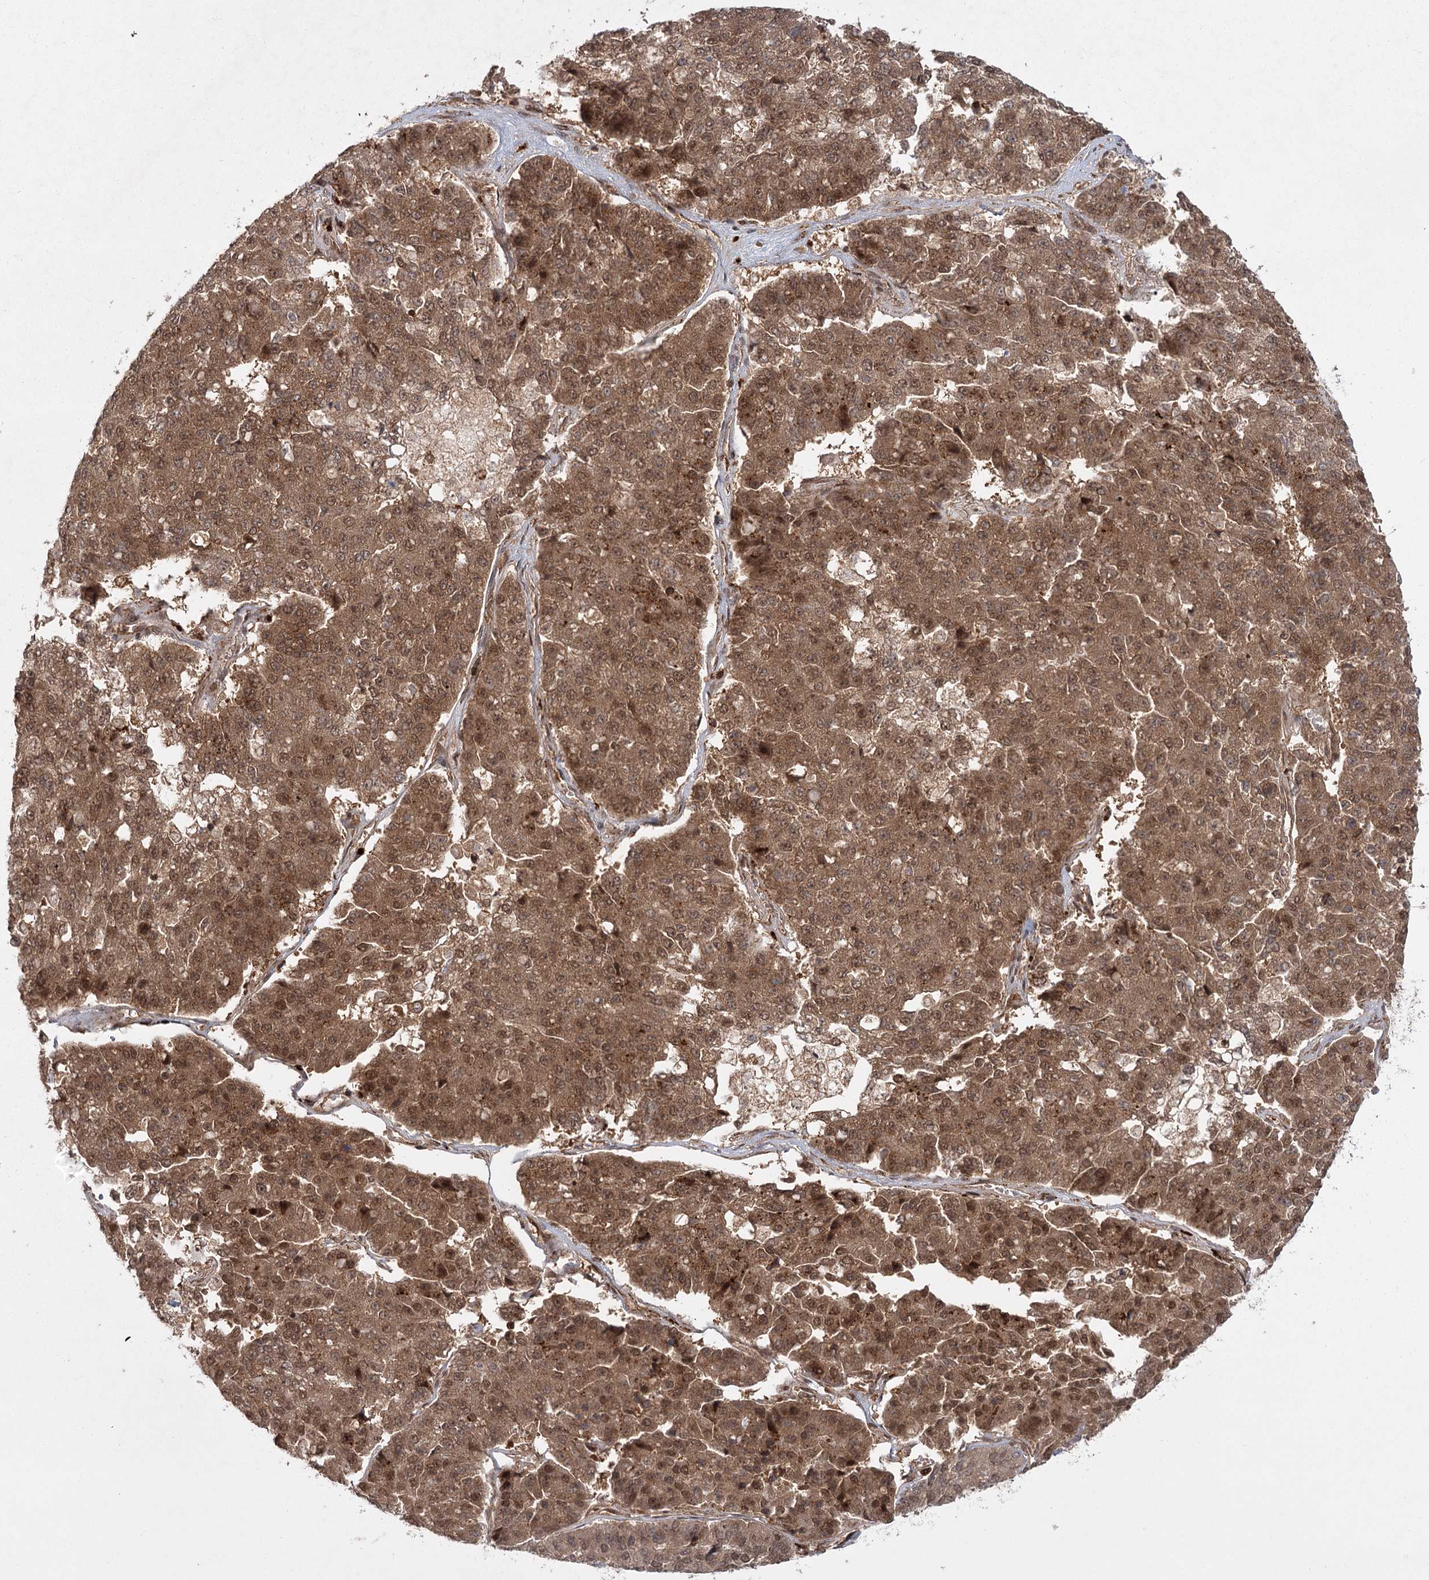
{"staining": {"intensity": "moderate", "quantity": ">75%", "location": "cytoplasmic/membranous,nuclear"}, "tissue": "pancreatic cancer", "cell_type": "Tumor cells", "image_type": "cancer", "snomed": [{"axis": "morphology", "description": "Adenocarcinoma, NOS"}, {"axis": "topography", "description": "Pancreas"}], "caption": "The image exhibits a brown stain indicating the presence of a protein in the cytoplasmic/membranous and nuclear of tumor cells in pancreatic cancer (adenocarcinoma).", "gene": "MDFIC", "patient": {"sex": "male", "age": 50}}